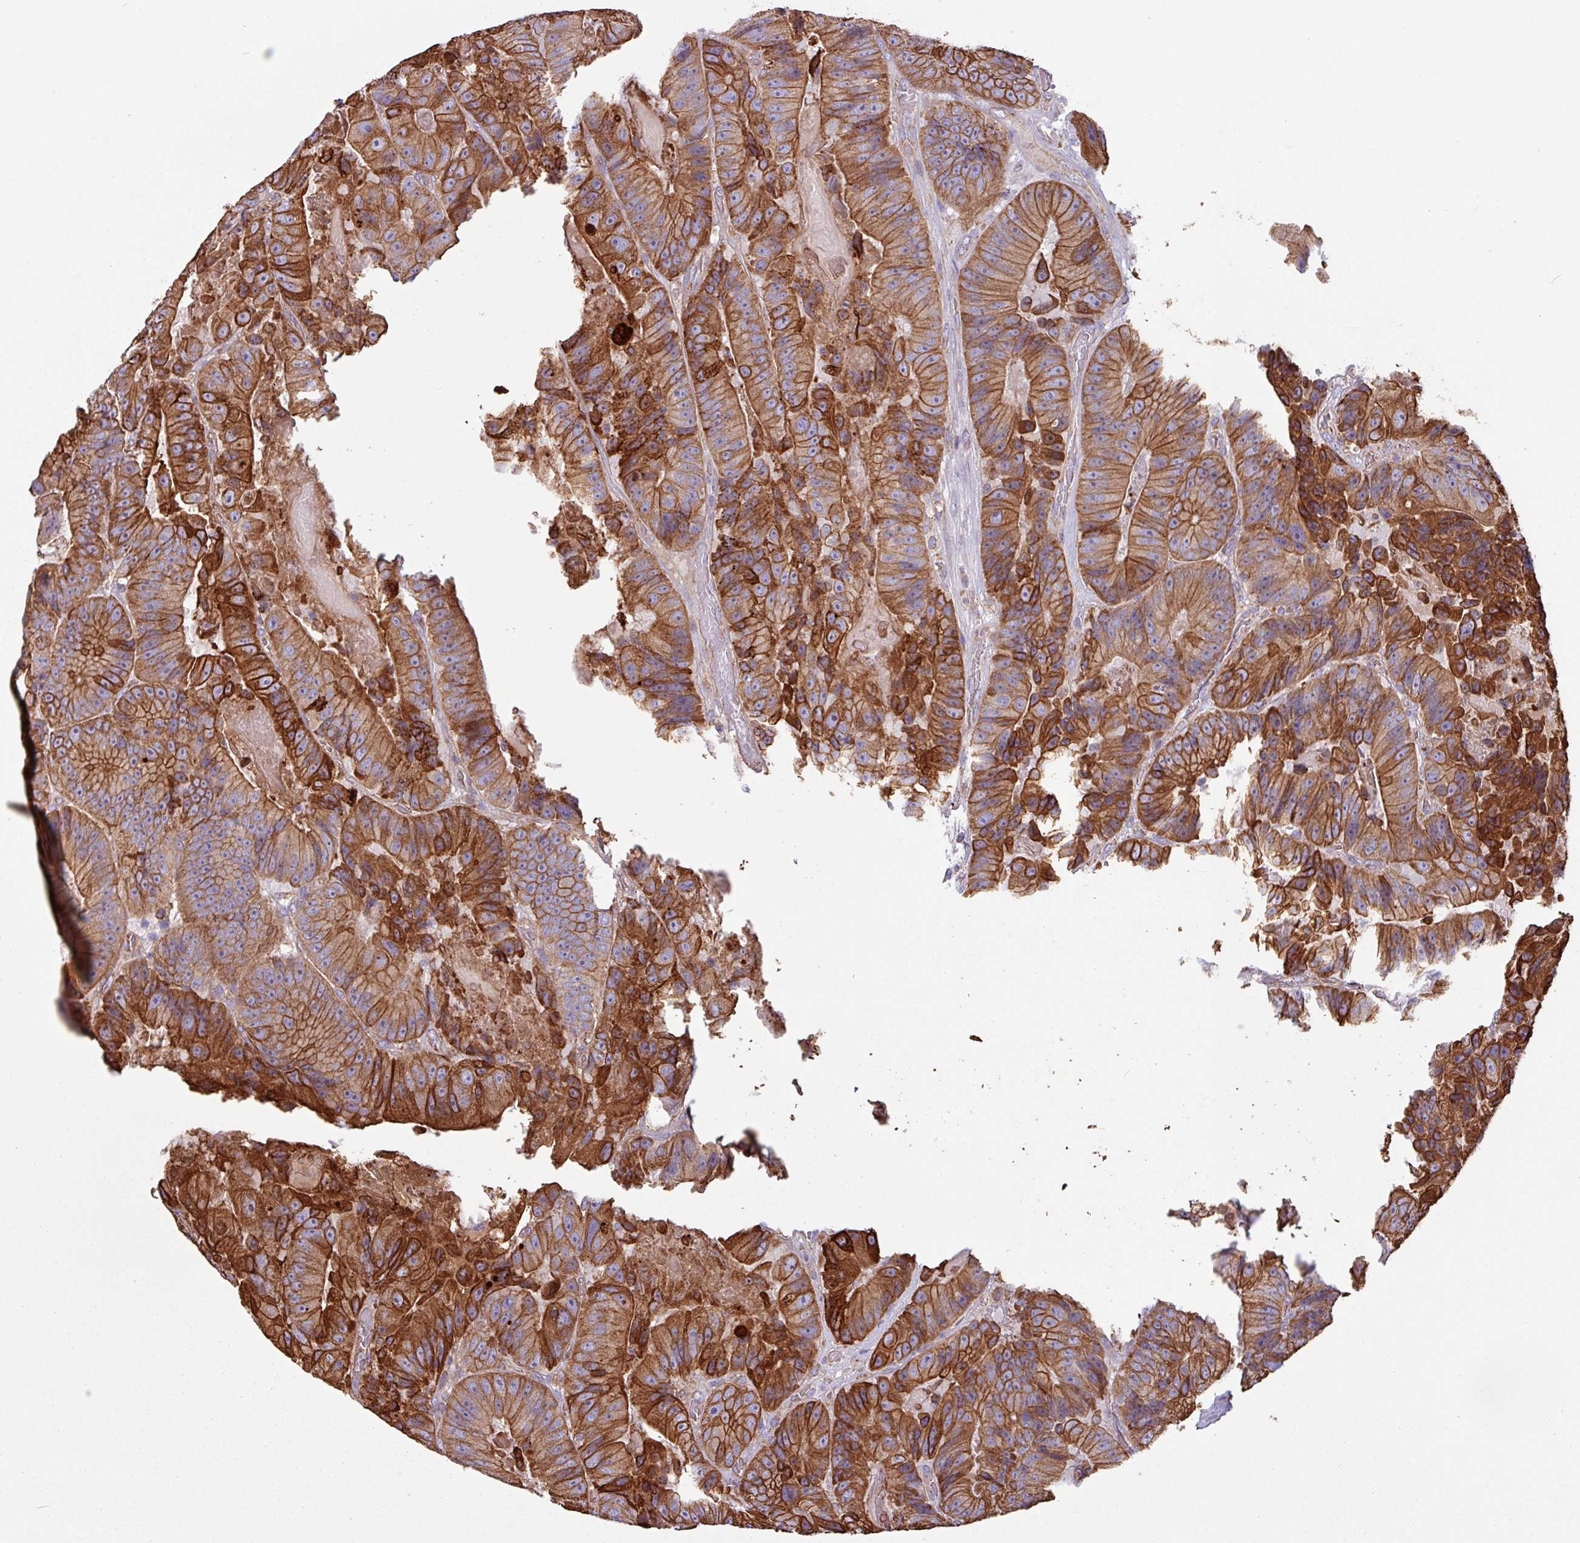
{"staining": {"intensity": "strong", "quantity": ">75%", "location": "cytoplasmic/membranous"}, "tissue": "colorectal cancer", "cell_type": "Tumor cells", "image_type": "cancer", "snomed": [{"axis": "morphology", "description": "Adenocarcinoma, NOS"}, {"axis": "topography", "description": "Colon"}], "caption": "Immunohistochemistry (IHC) image of human adenocarcinoma (colorectal) stained for a protein (brown), which demonstrates high levels of strong cytoplasmic/membranous staining in about >75% of tumor cells.", "gene": "CAMK1", "patient": {"sex": "female", "age": 86}}